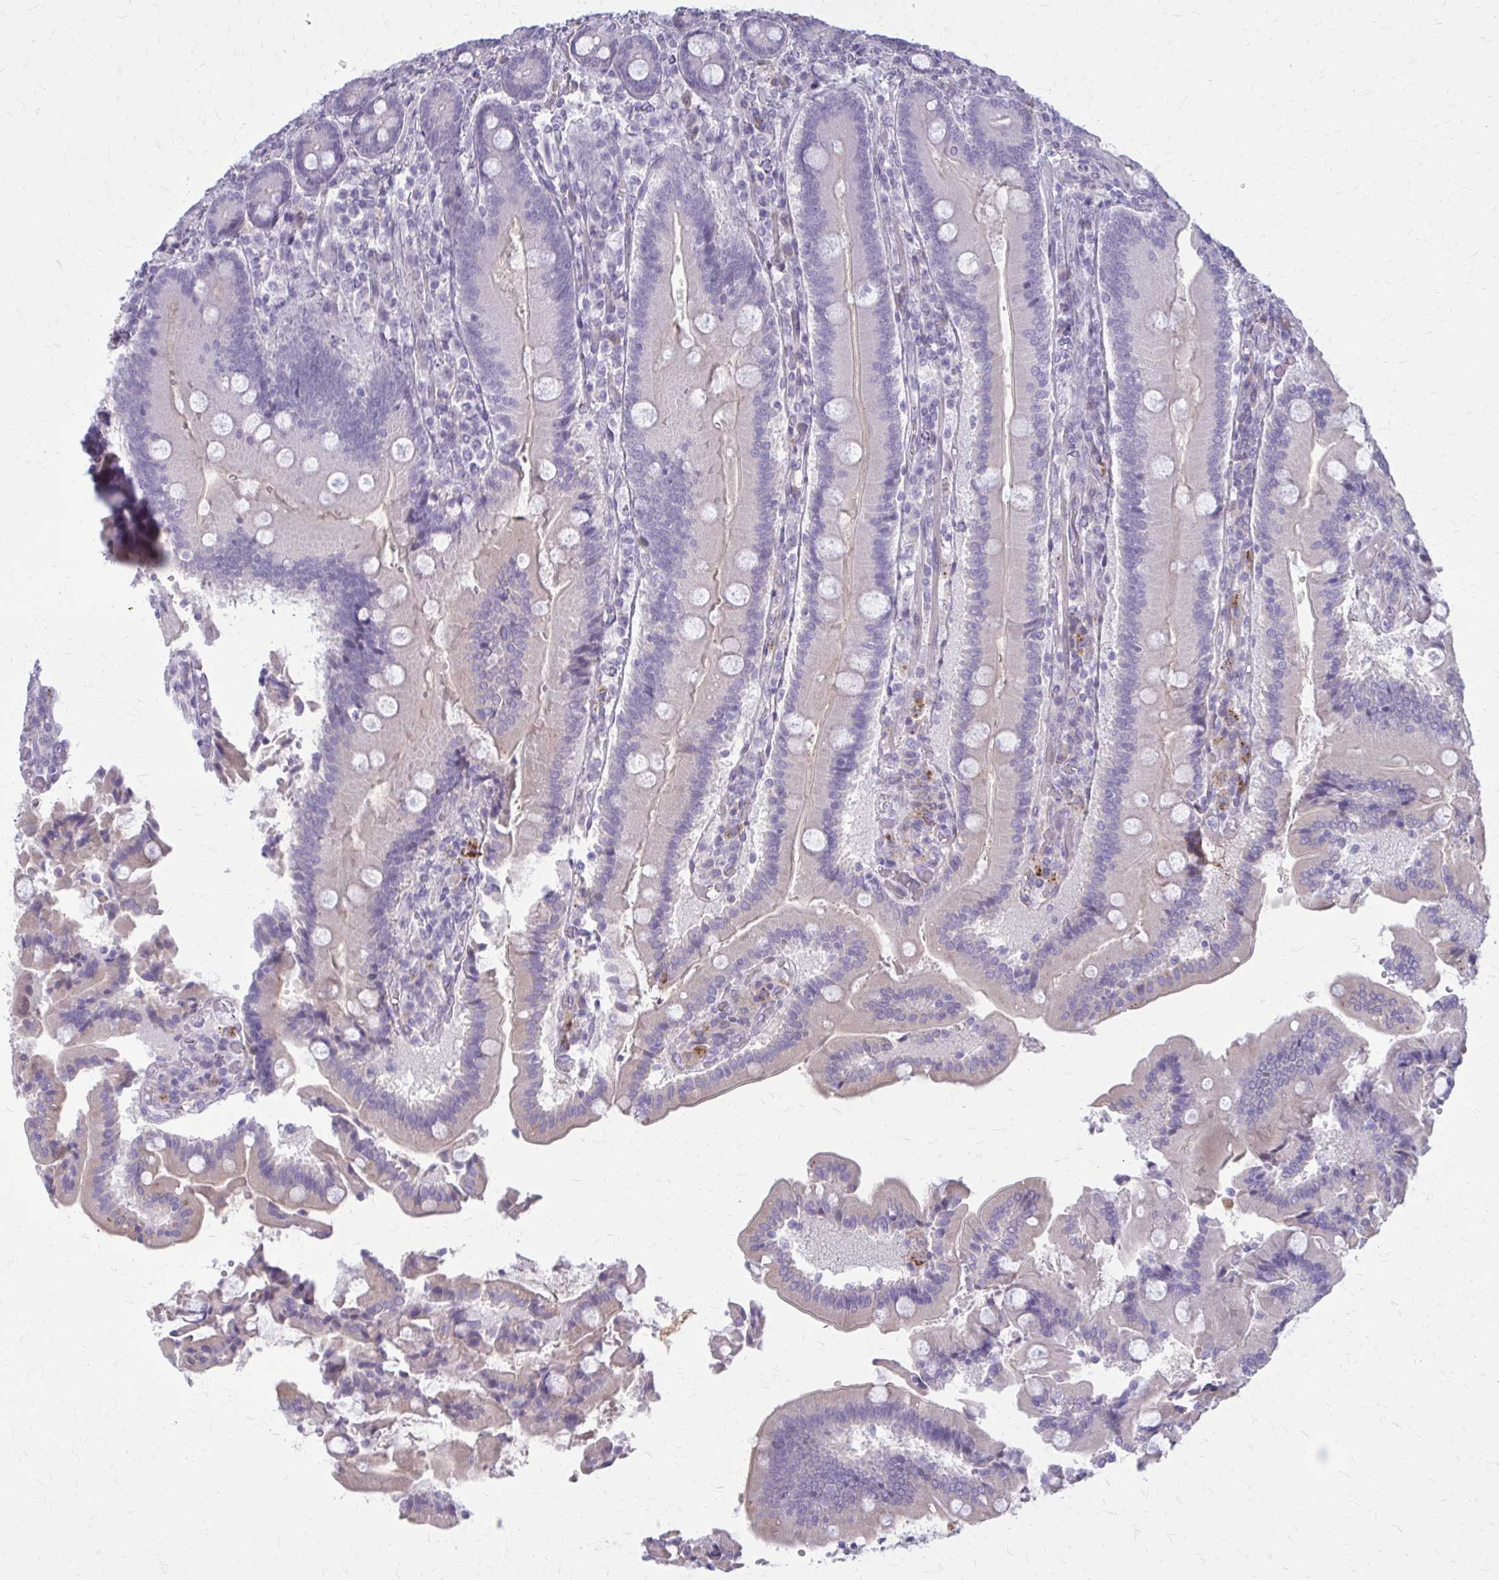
{"staining": {"intensity": "weak", "quantity": "25%-75%", "location": "cytoplasmic/membranous"}, "tissue": "duodenum", "cell_type": "Glandular cells", "image_type": "normal", "snomed": [{"axis": "morphology", "description": "Normal tissue, NOS"}, {"axis": "topography", "description": "Duodenum"}], "caption": "This histopathology image demonstrates benign duodenum stained with IHC to label a protein in brown. The cytoplasmic/membranous of glandular cells show weak positivity for the protein. Nuclei are counter-stained blue.", "gene": "SERPIND1", "patient": {"sex": "female", "age": 62}}